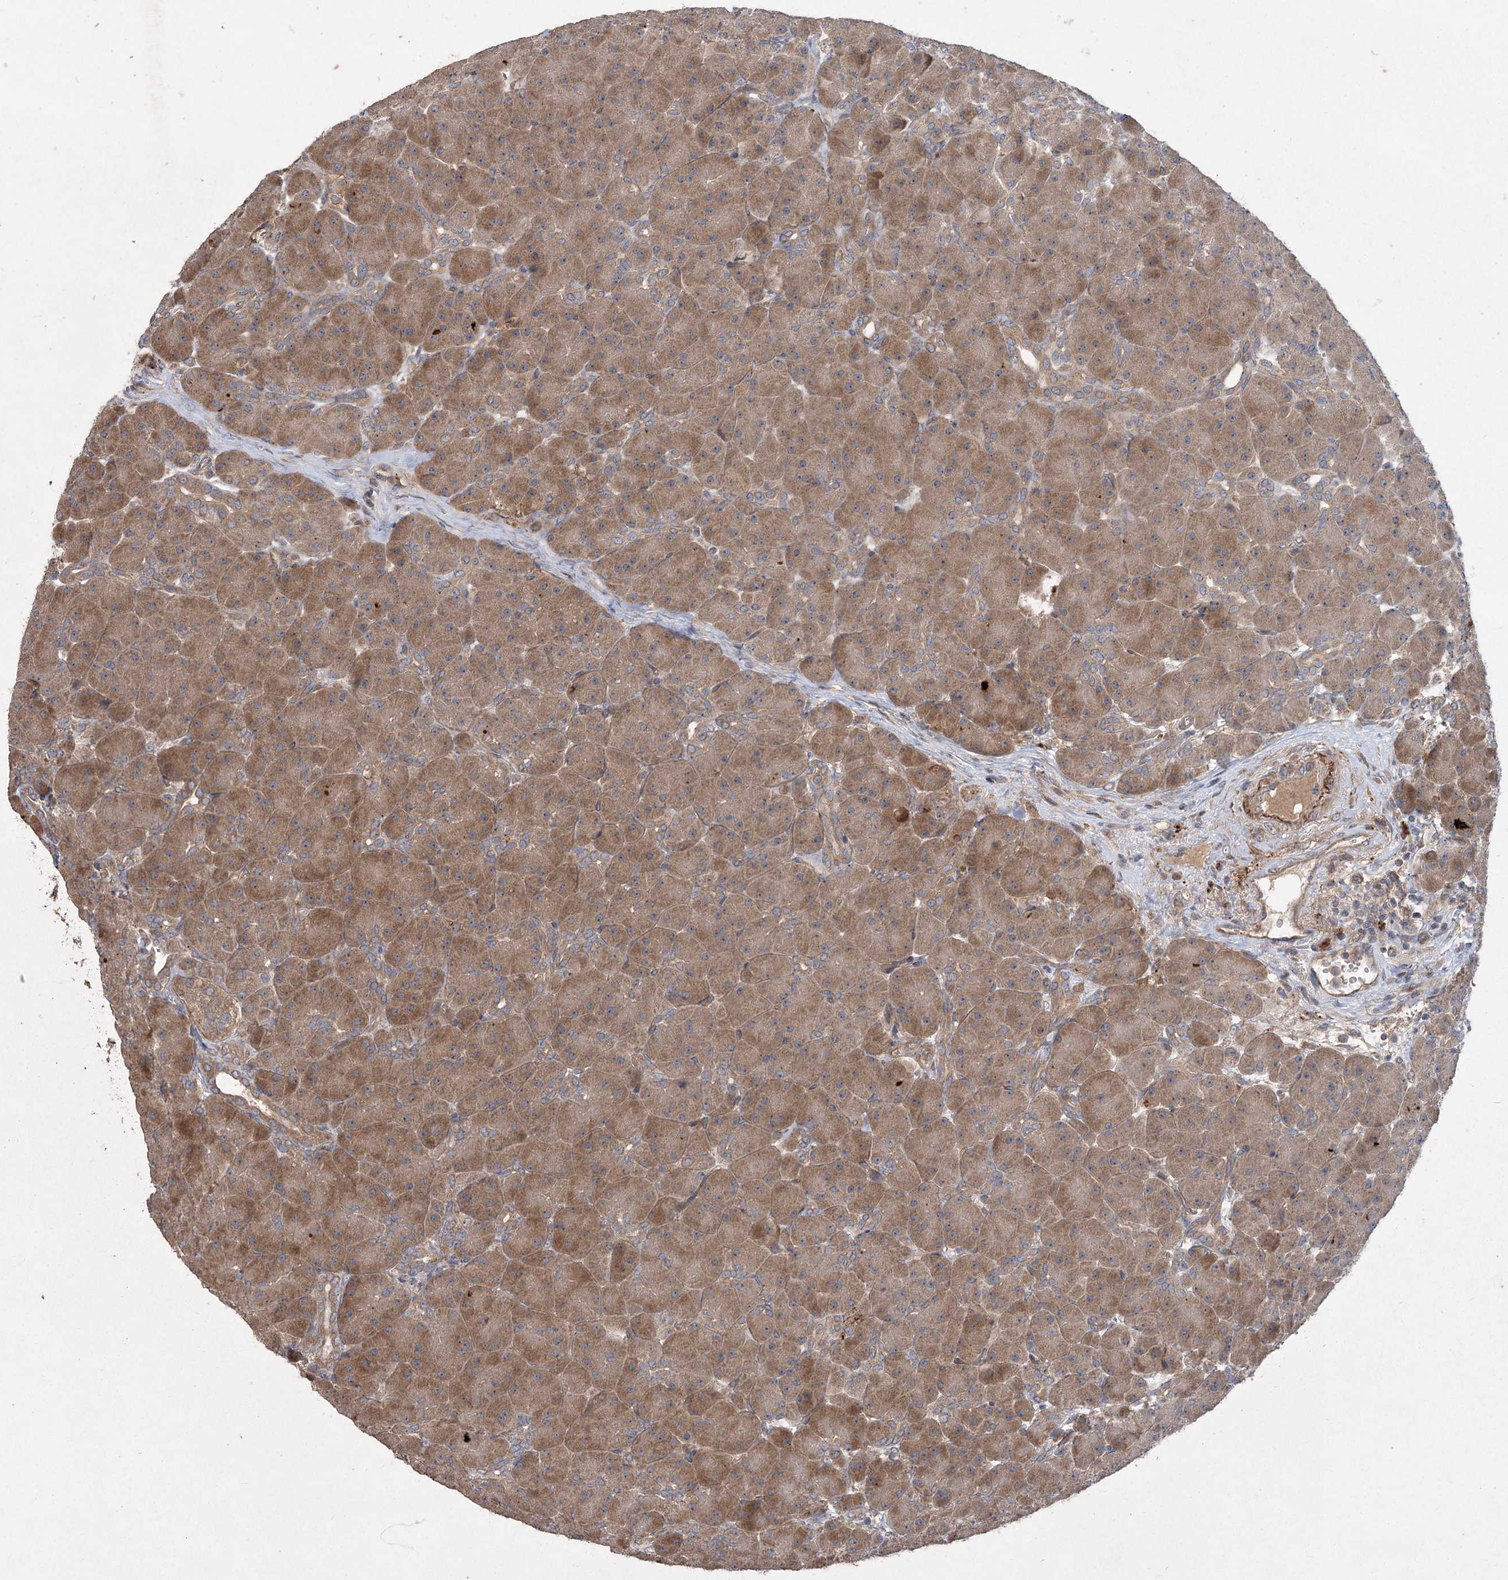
{"staining": {"intensity": "moderate", "quantity": ">75%", "location": "cytoplasmic/membranous"}, "tissue": "pancreas", "cell_type": "Exocrine glandular cells", "image_type": "normal", "snomed": [{"axis": "morphology", "description": "Normal tissue, NOS"}, {"axis": "topography", "description": "Pancreas"}], "caption": "Protein expression analysis of unremarkable human pancreas reveals moderate cytoplasmic/membranous expression in about >75% of exocrine glandular cells.", "gene": "RIN2", "patient": {"sex": "male", "age": 66}}